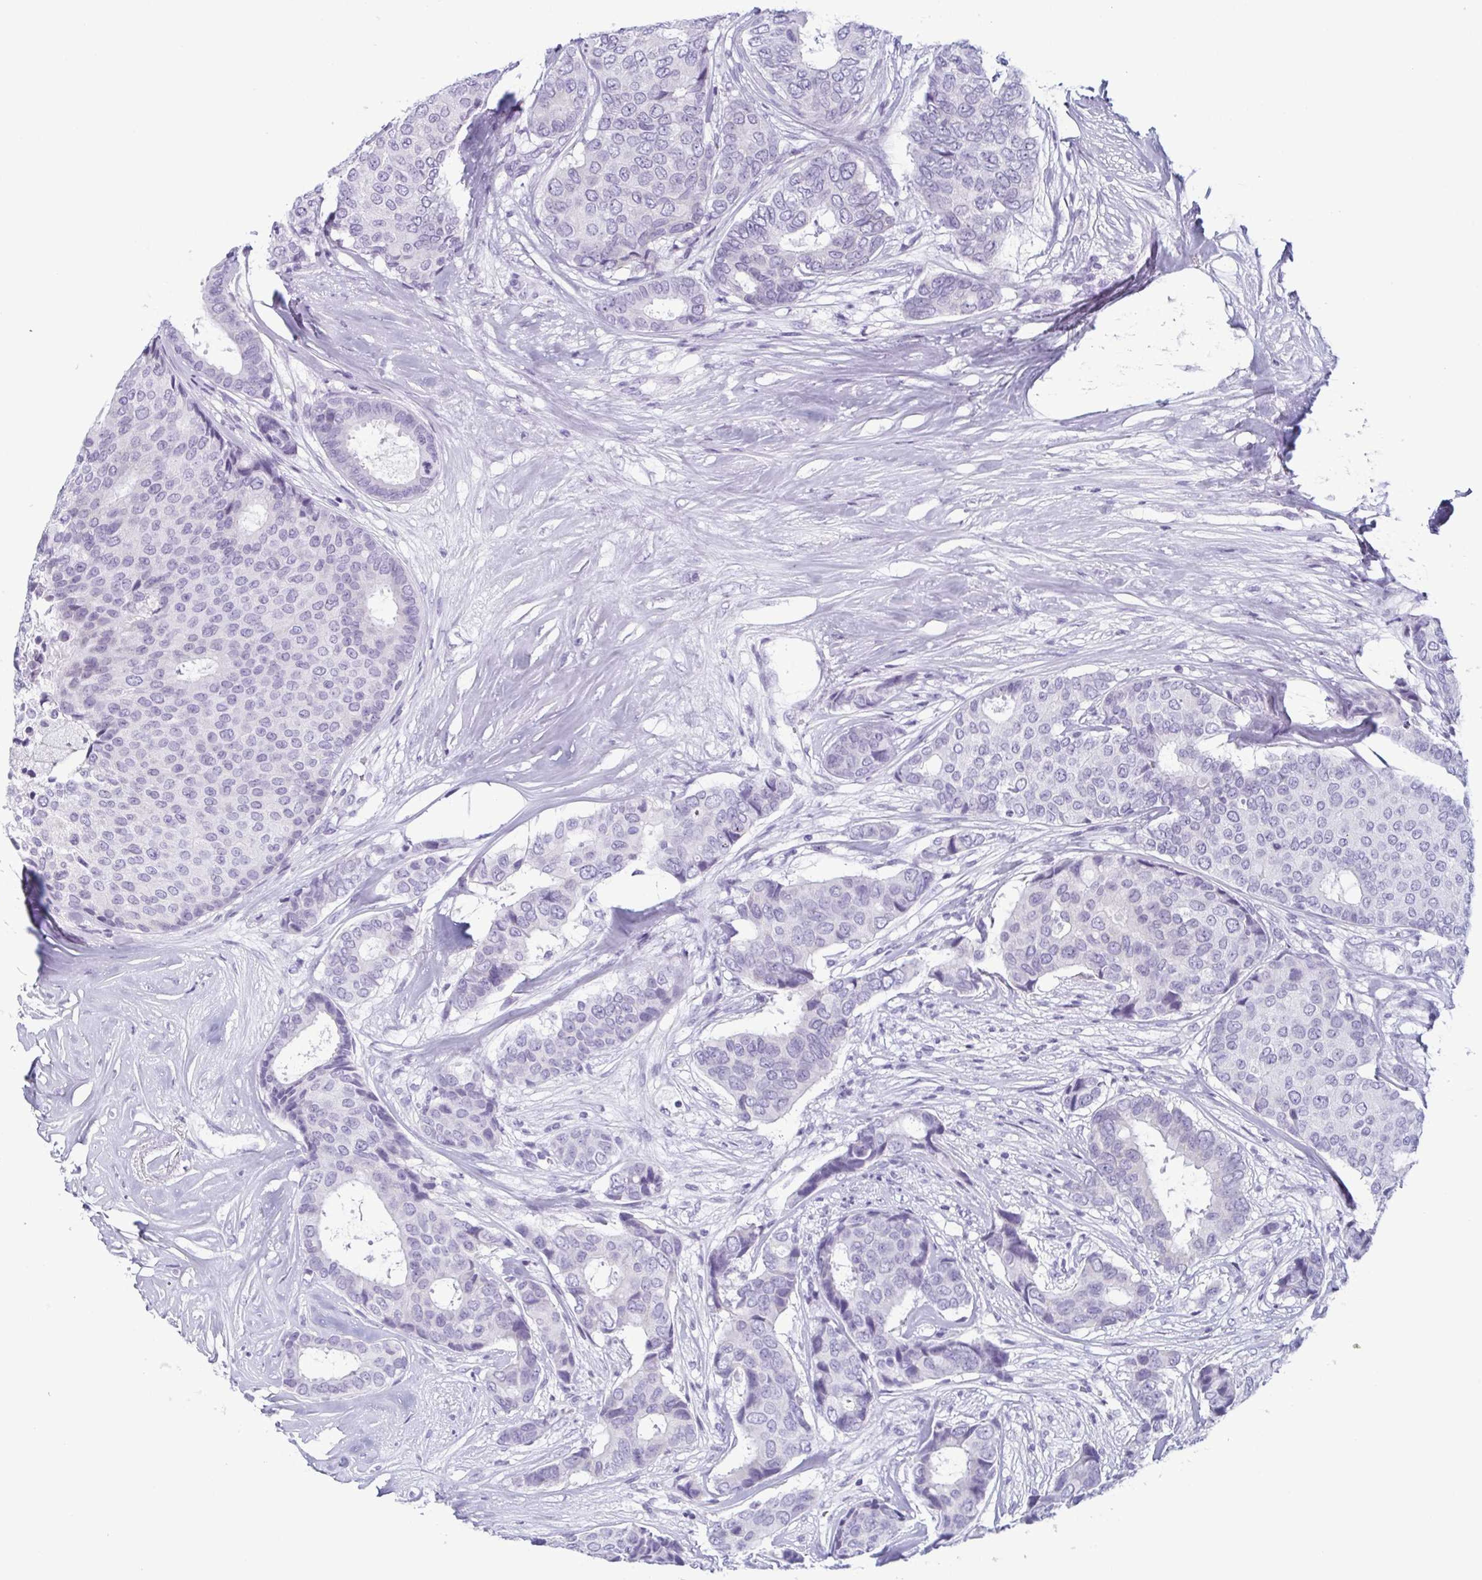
{"staining": {"intensity": "negative", "quantity": "none", "location": "none"}, "tissue": "breast cancer", "cell_type": "Tumor cells", "image_type": "cancer", "snomed": [{"axis": "morphology", "description": "Duct carcinoma"}, {"axis": "topography", "description": "Breast"}], "caption": "Immunohistochemistry of human breast infiltrating ductal carcinoma exhibits no expression in tumor cells. (Brightfield microscopy of DAB (3,3'-diaminobenzidine) immunohistochemistry (IHC) at high magnification).", "gene": "KRT78", "patient": {"sex": "female", "age": 75}}